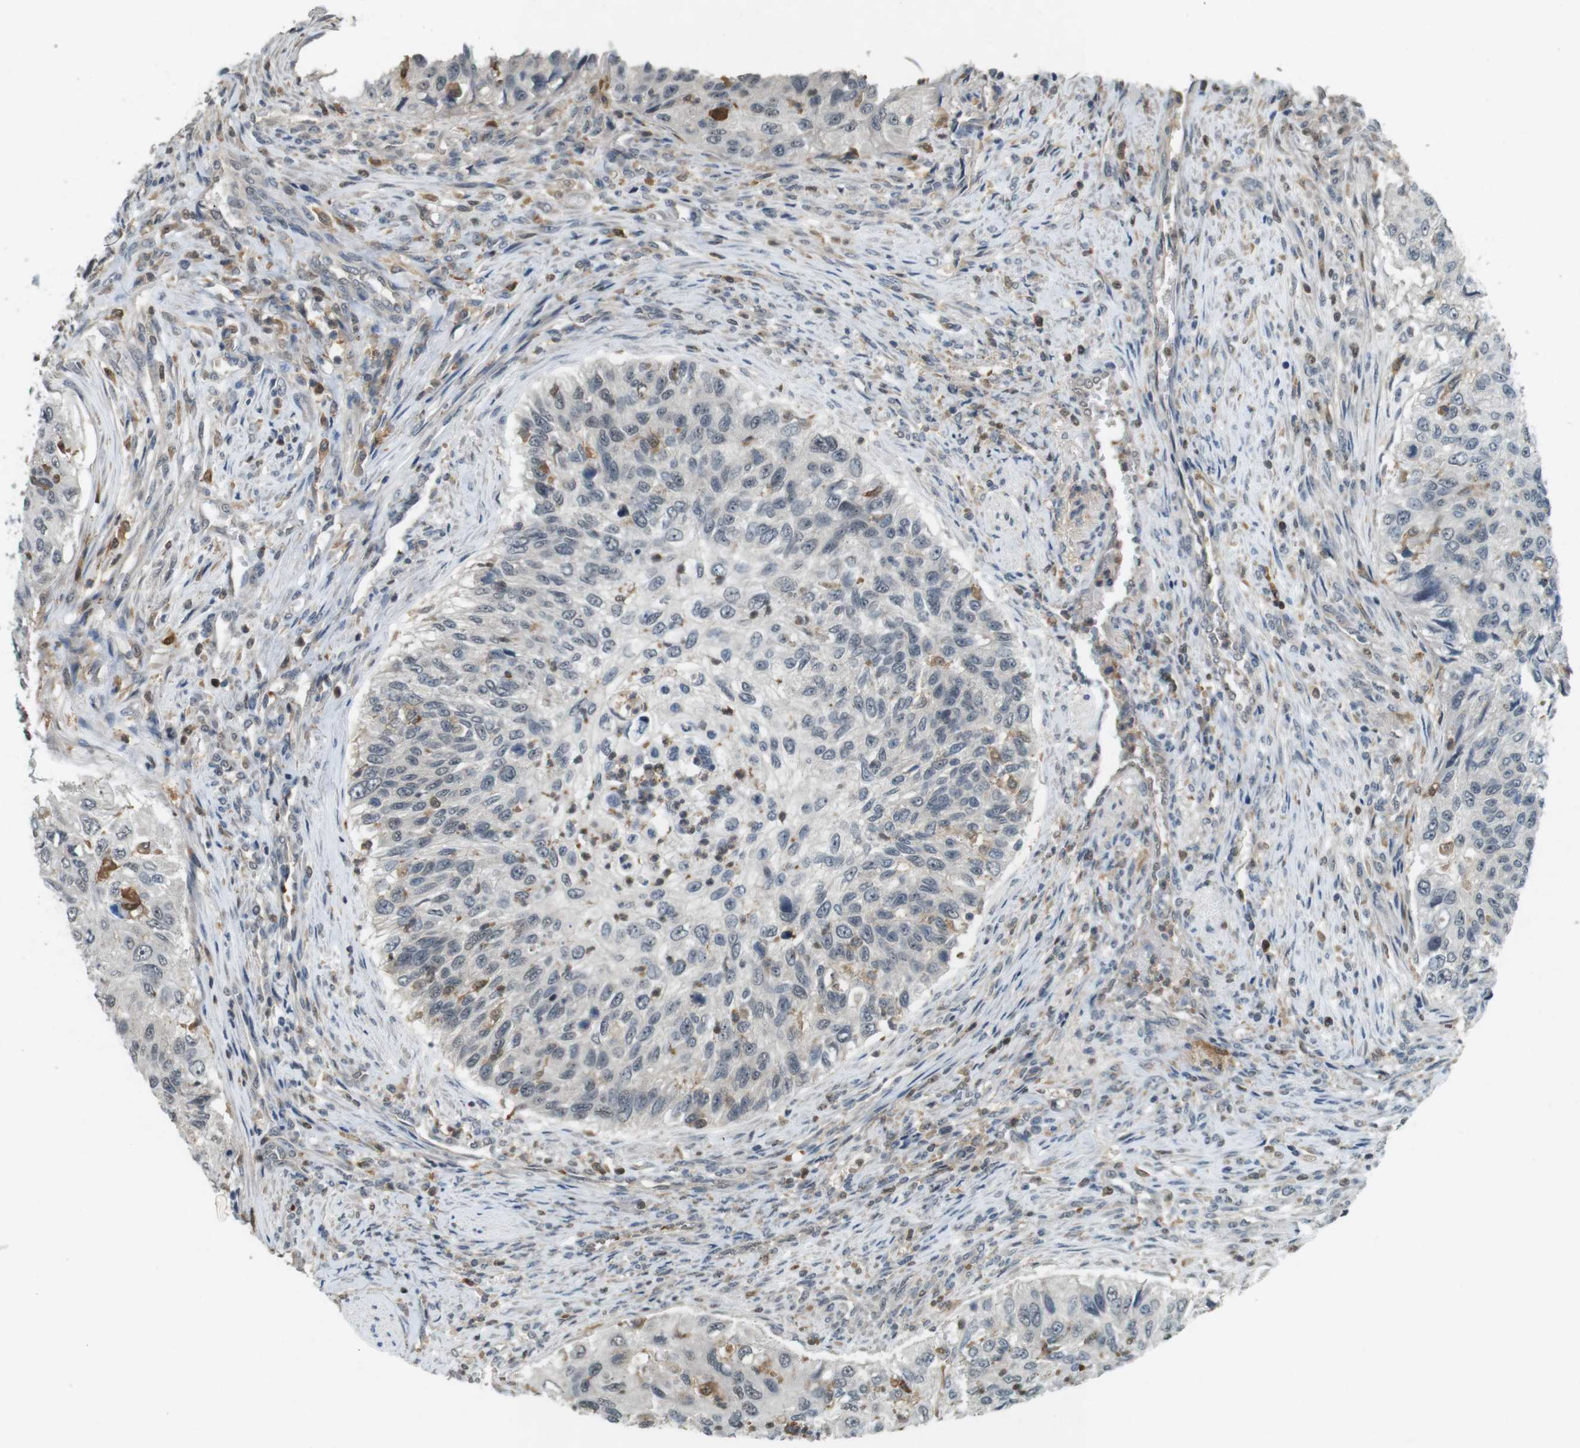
{"staining": {"intensity": "negative", "quantity": "none", "location": "none"}, "tissue": "urothelial cancer", "cell_type": "Tumor cells", "image_type": "cancer", "snomed": [{"axis": "morphology", "description": "Urothelial carcinoma, High grade"}, {"axis": "topography", "description": "Urinary bladder"}], "caption": "Tumor cells show no significant protein expression in urothelial cancer. Nuclei are stained in blue.", "gene": "CDK14", "patient": {"sex": "female", "age": 60}}